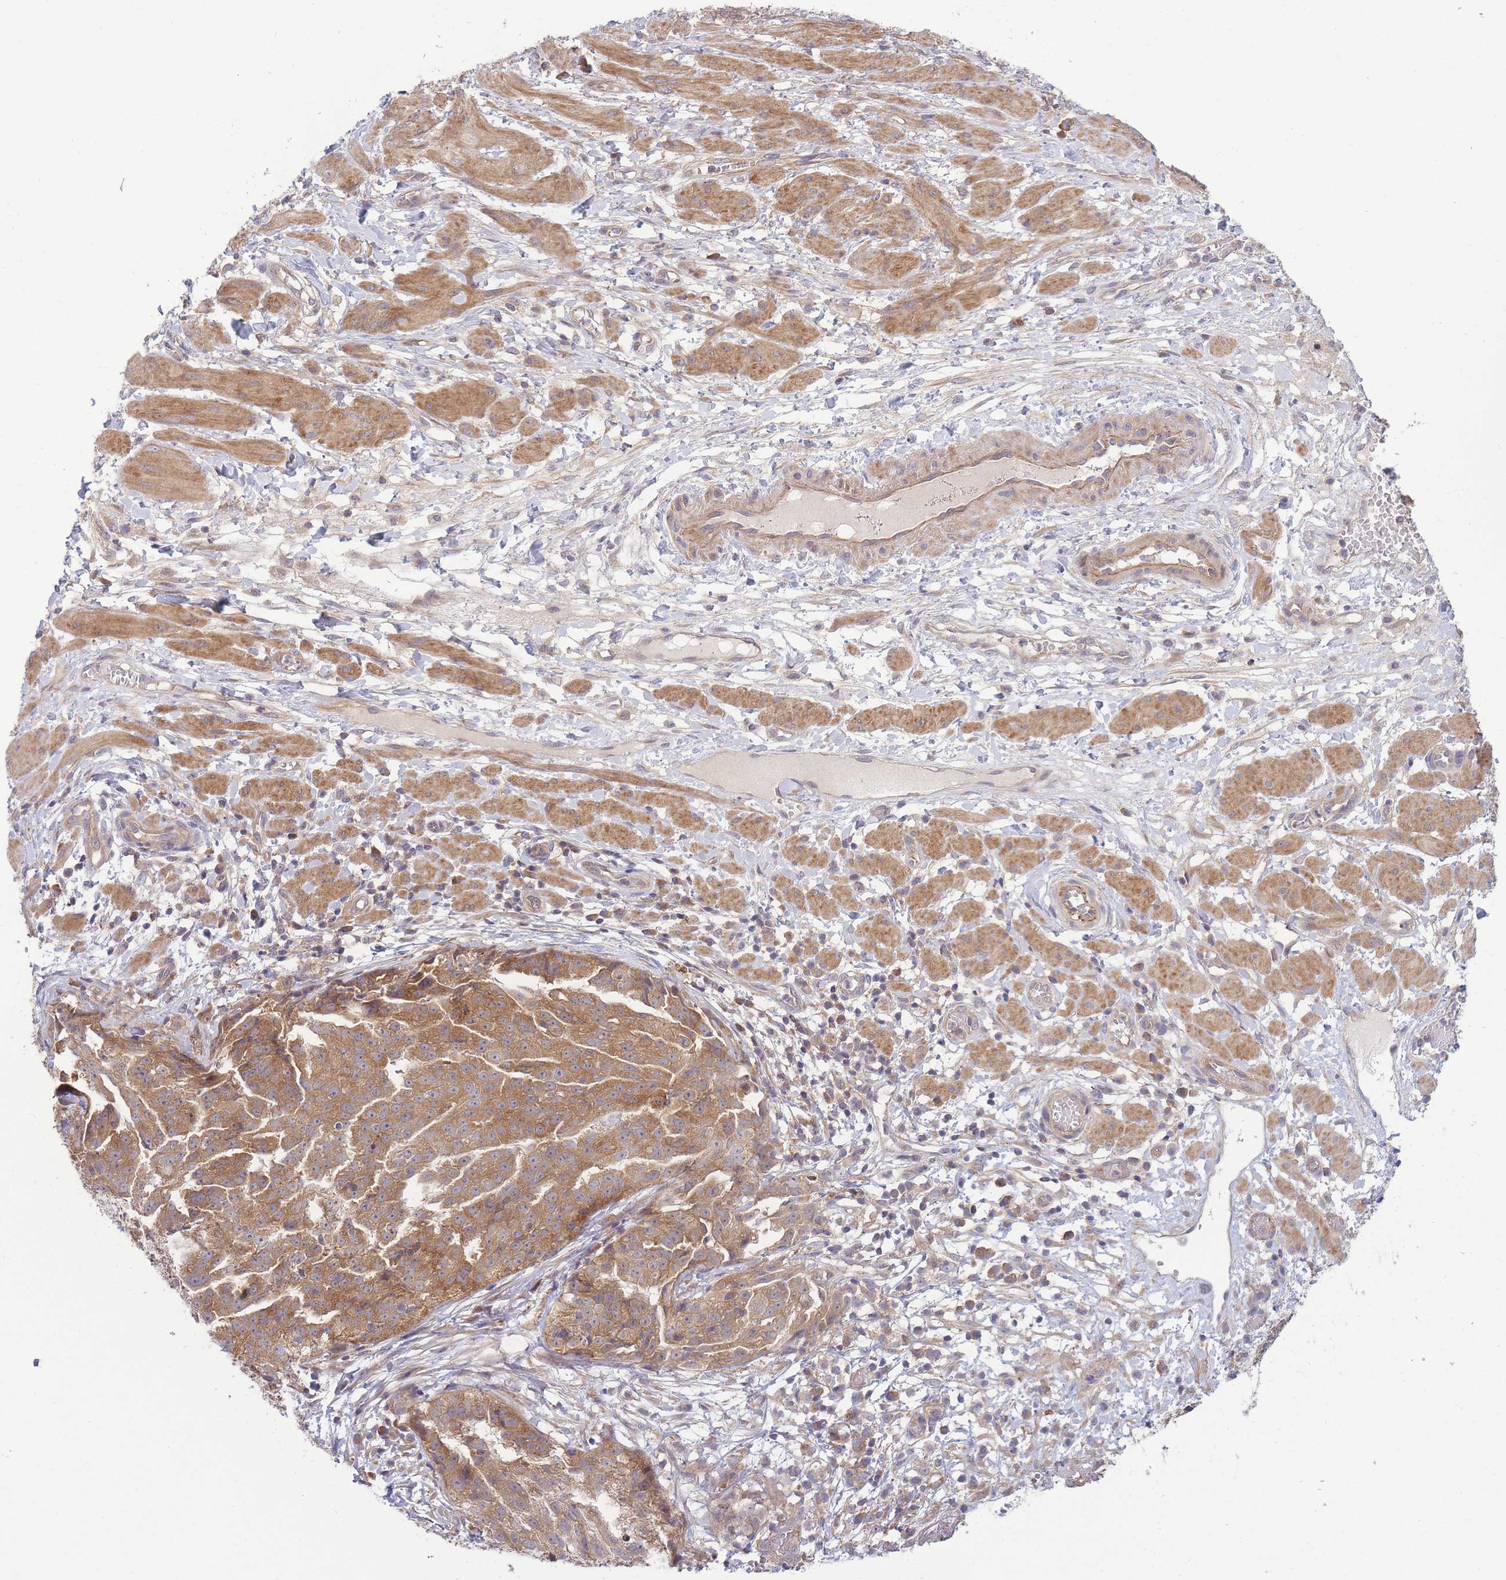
{"staining": {"intensity": "moderate", "quantity": ">75%", "location": "cytoplasmic/membranous"}, "tissue": "ovarian cancer", "cell_type": "Tumor cells", "image_type": "cancer", "snomed": [{"axis": "morphology", "description": "Cystadenocarcinoma, serous, NOS"}, {"axis": "topography", "description": "Ovary"}], "caption": "DAB (3,3'-diaminobenzidine) immunohistochemical staining of ovarian cancer displays moderate cytoplasmic/membranous protein staining in approximately >75% of tumor cells.", "gene": "PFDN6", "patient": {"sex": "female", "age": 58}}